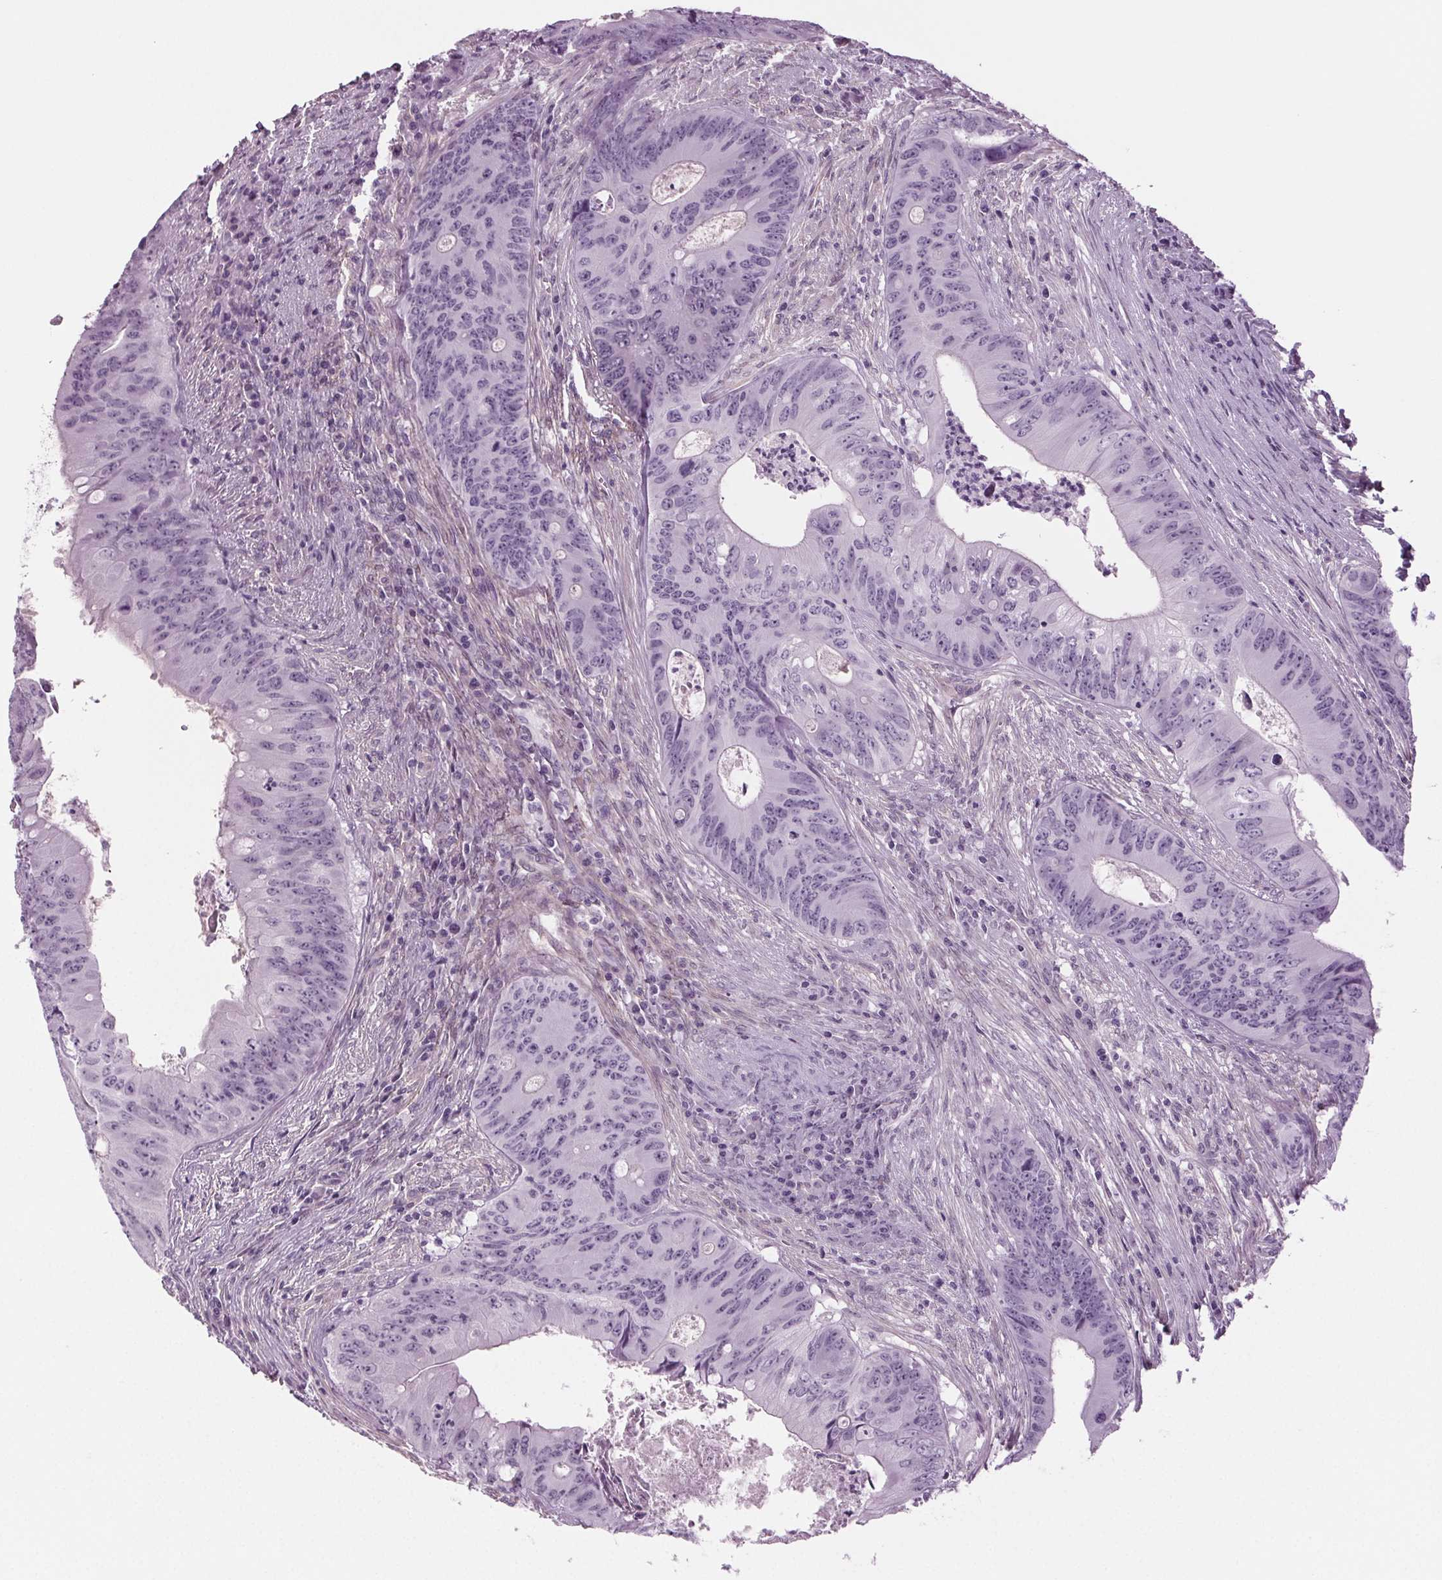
{"staining": {"intensity": "negative", "quantity": "none", "location": "none"}, "tissue": "colorectal cancer", "cell_type": "Tumor cells", "image_type": "cancer", "snomed": [{"axis": "morphology", "description": "Adenocarcinoma, NOS"}, {"axis": "topography", "description": "Colon"}], "caption": "Human colorectal adenocarcinoma stained for a protein using immunohistochemistry shows no positivity in tumor cells.", "gene": "BHLHE22", "patient": {"sex": "female", "age": 74}}